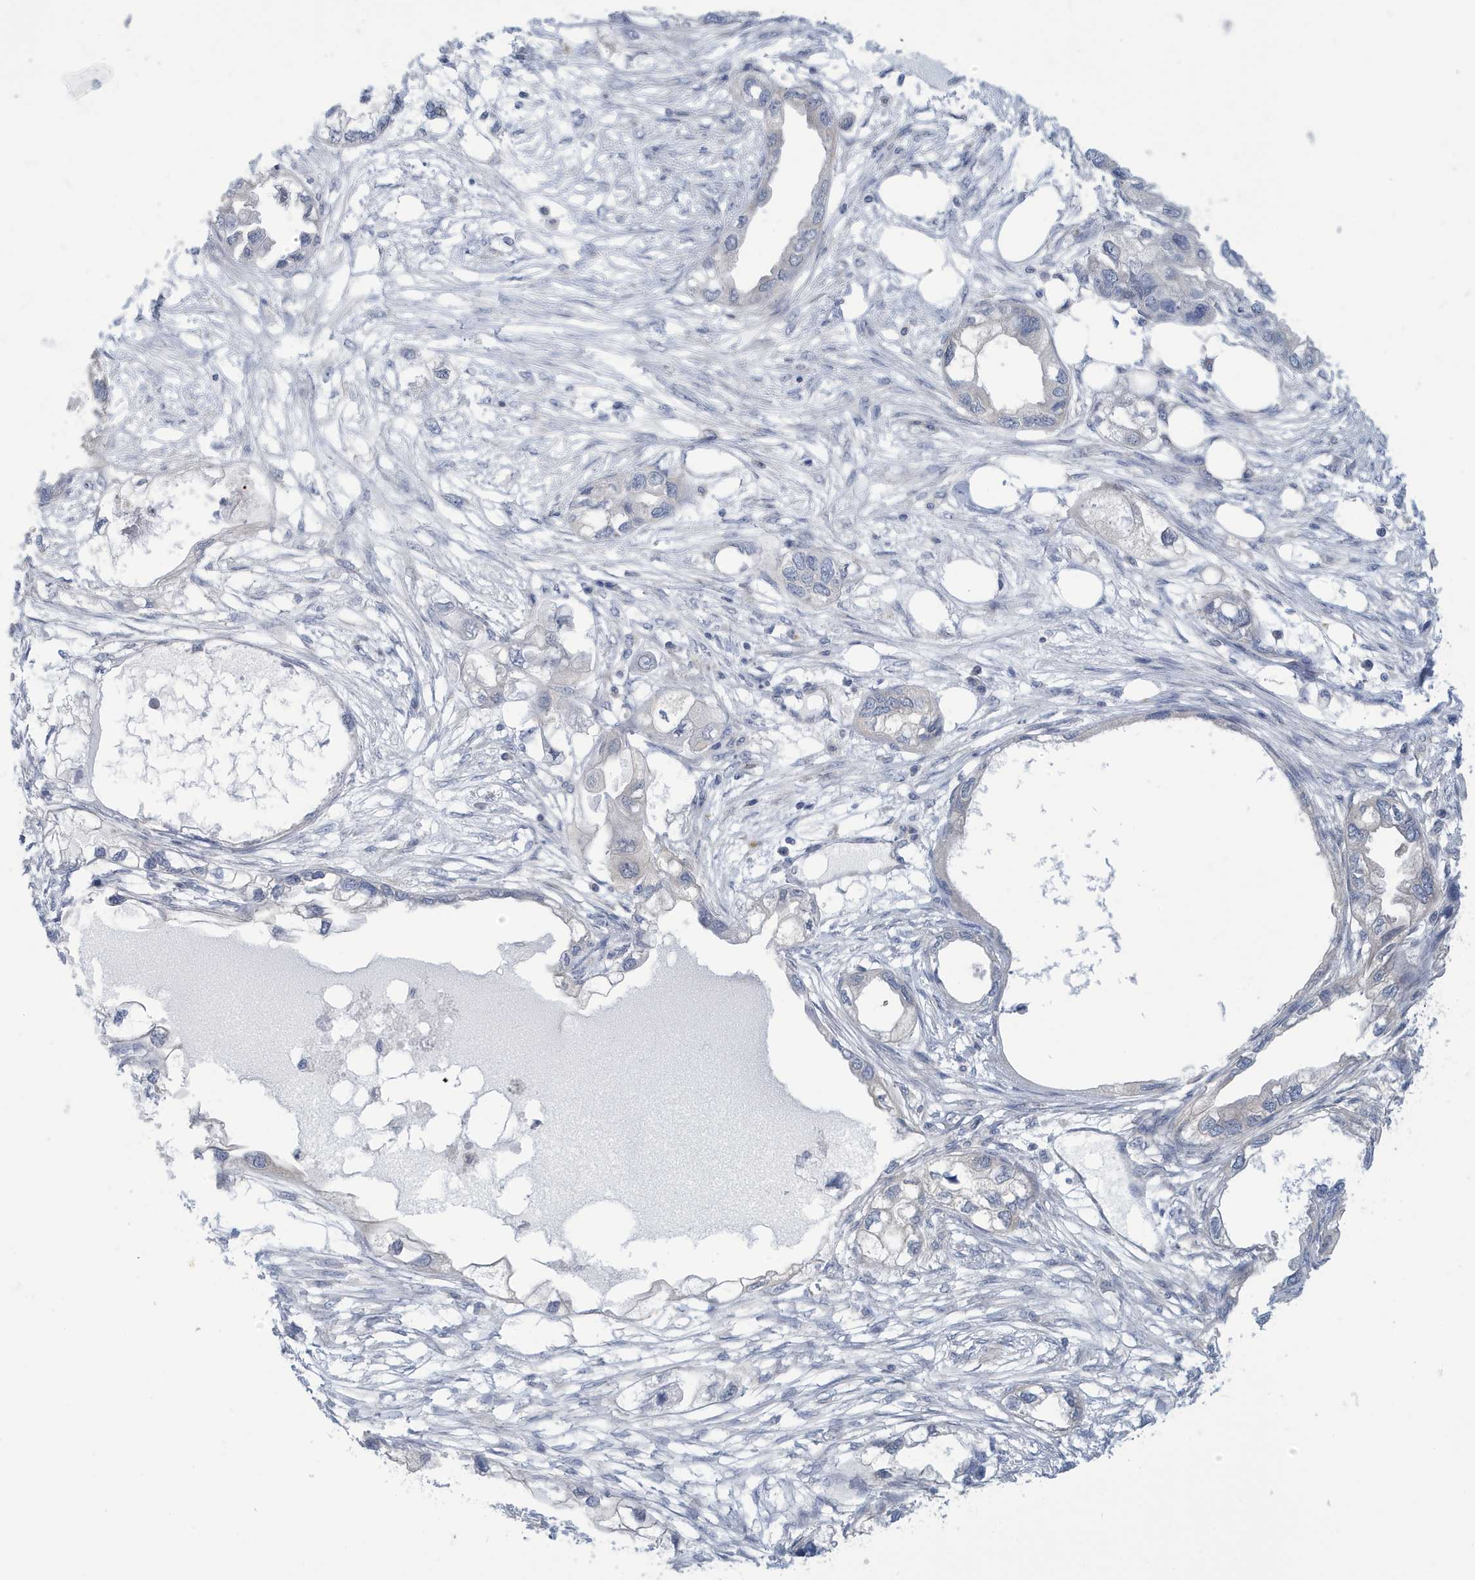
{"staining": {"intensity": "negative", "quantity": "none", "location": "none"}, "tissue": "endometrial cancer", "cell_type": "Tumor cells", "image_type": "cancer", "snomed": [{"axis": "morphology", "description": "Adenocarcinoma, NOS"}, {"axis": "morphology", "description": "Adenocarcinoma, metastatic, NOS"}, {"axis": "topography", "description": "Adipose tissue"}, {"axis": "topography", "description": "Endometrium"}], "caption": "The IHC histopathology image has no significant expression in tumor cells of endometrial metastatic adenocarcinoma tissue.", "gene": "VTA1", "patient": {"sex": "female", "age": 67}}